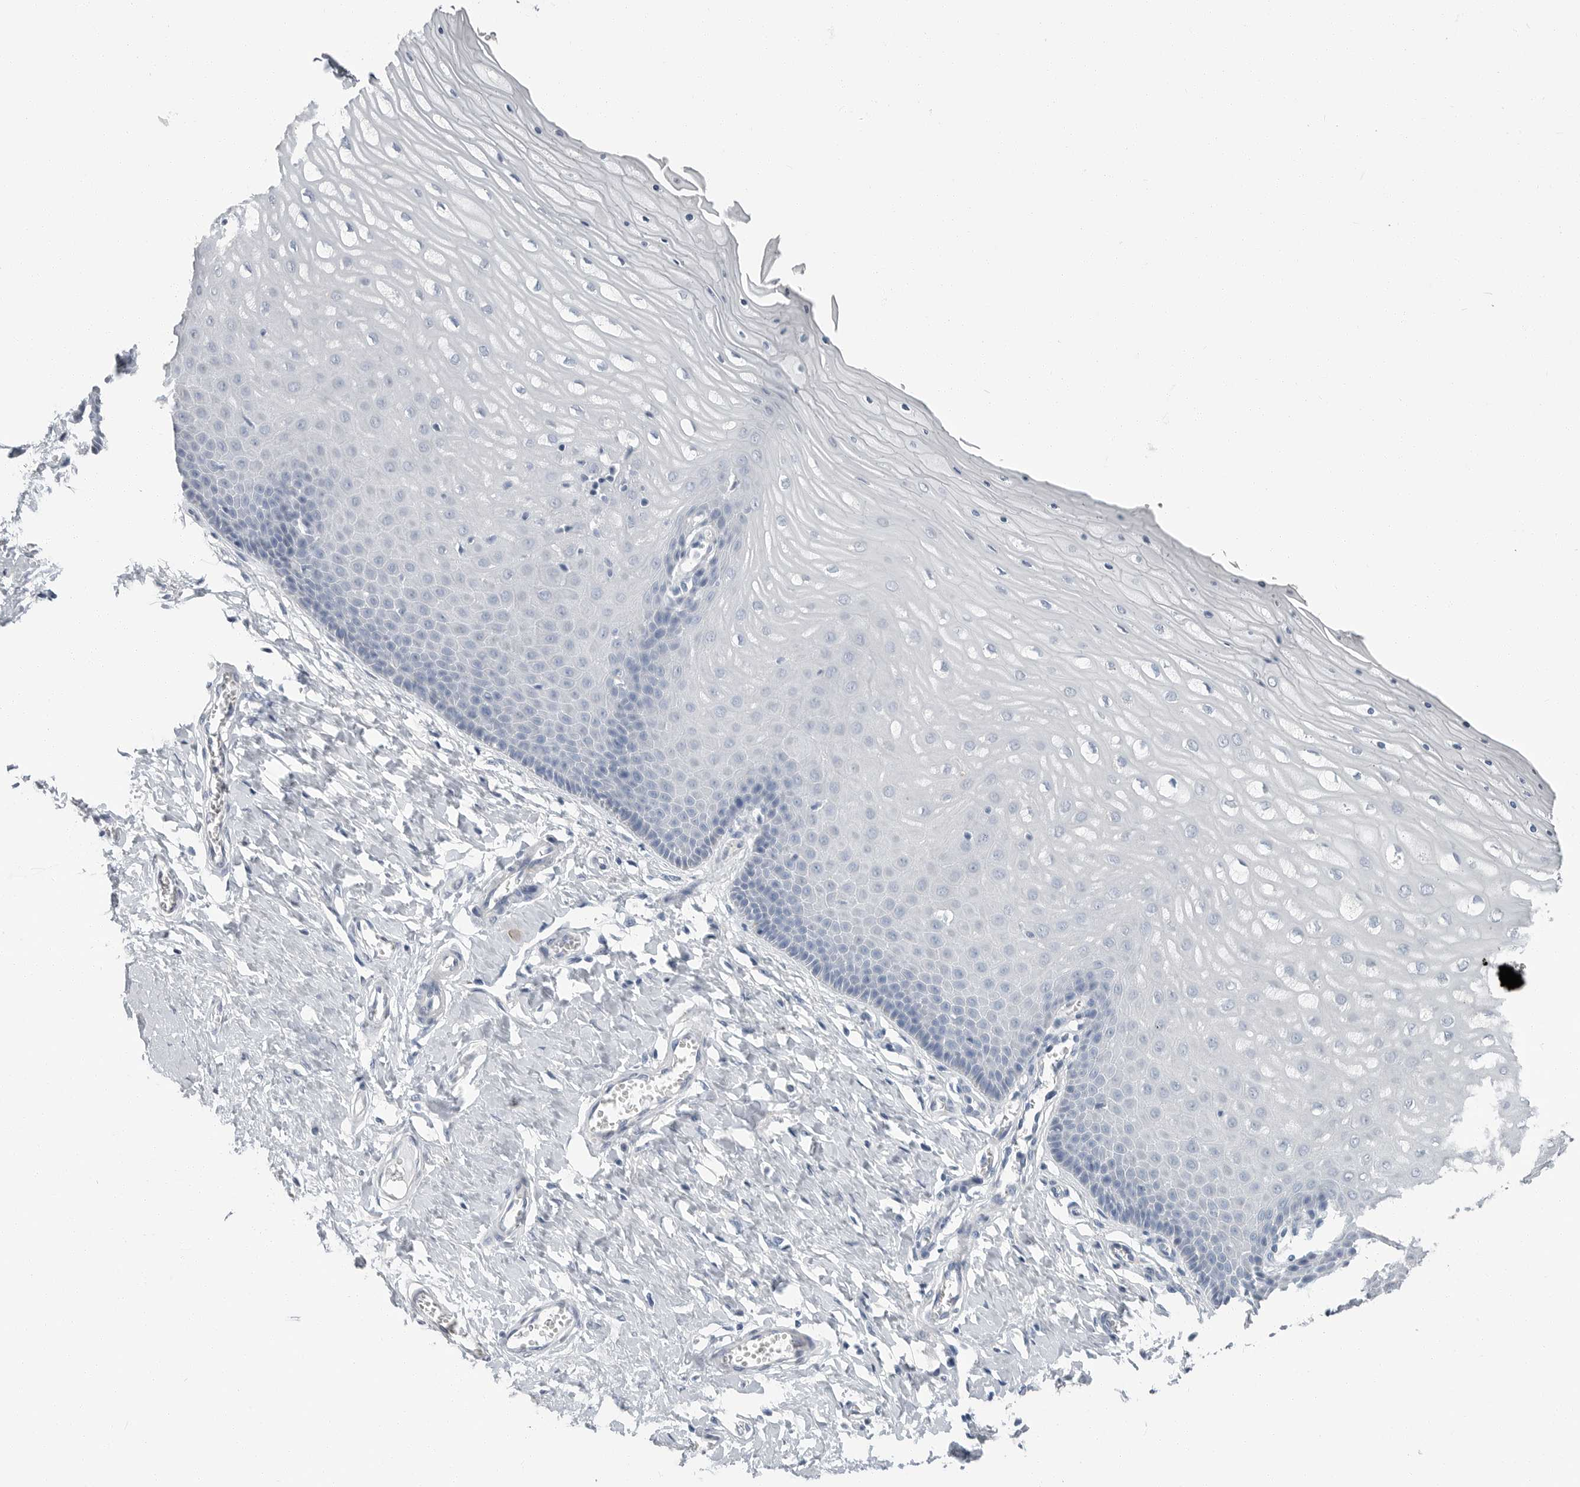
{"staining": {"intensity": "negative", "quantity": "none", "location": "none"}, "tissue": "cervix", "cell_type": "Squamous epithelial cells", "image_type": "normal", "snomed": [{"axis": "morphology", "description": "Normal tissue, NOS"}, {"axis": "topography", "description": "Cervix"}], "caption": "Normal cervix was stained to show a protein in brown. There is no significant expression in squamous epithelial cells. (DAB IHC visualized using brightfield microscopy, high magnification).", "gene": "PLN", "patient": {"sex": "female", "age": 55}}